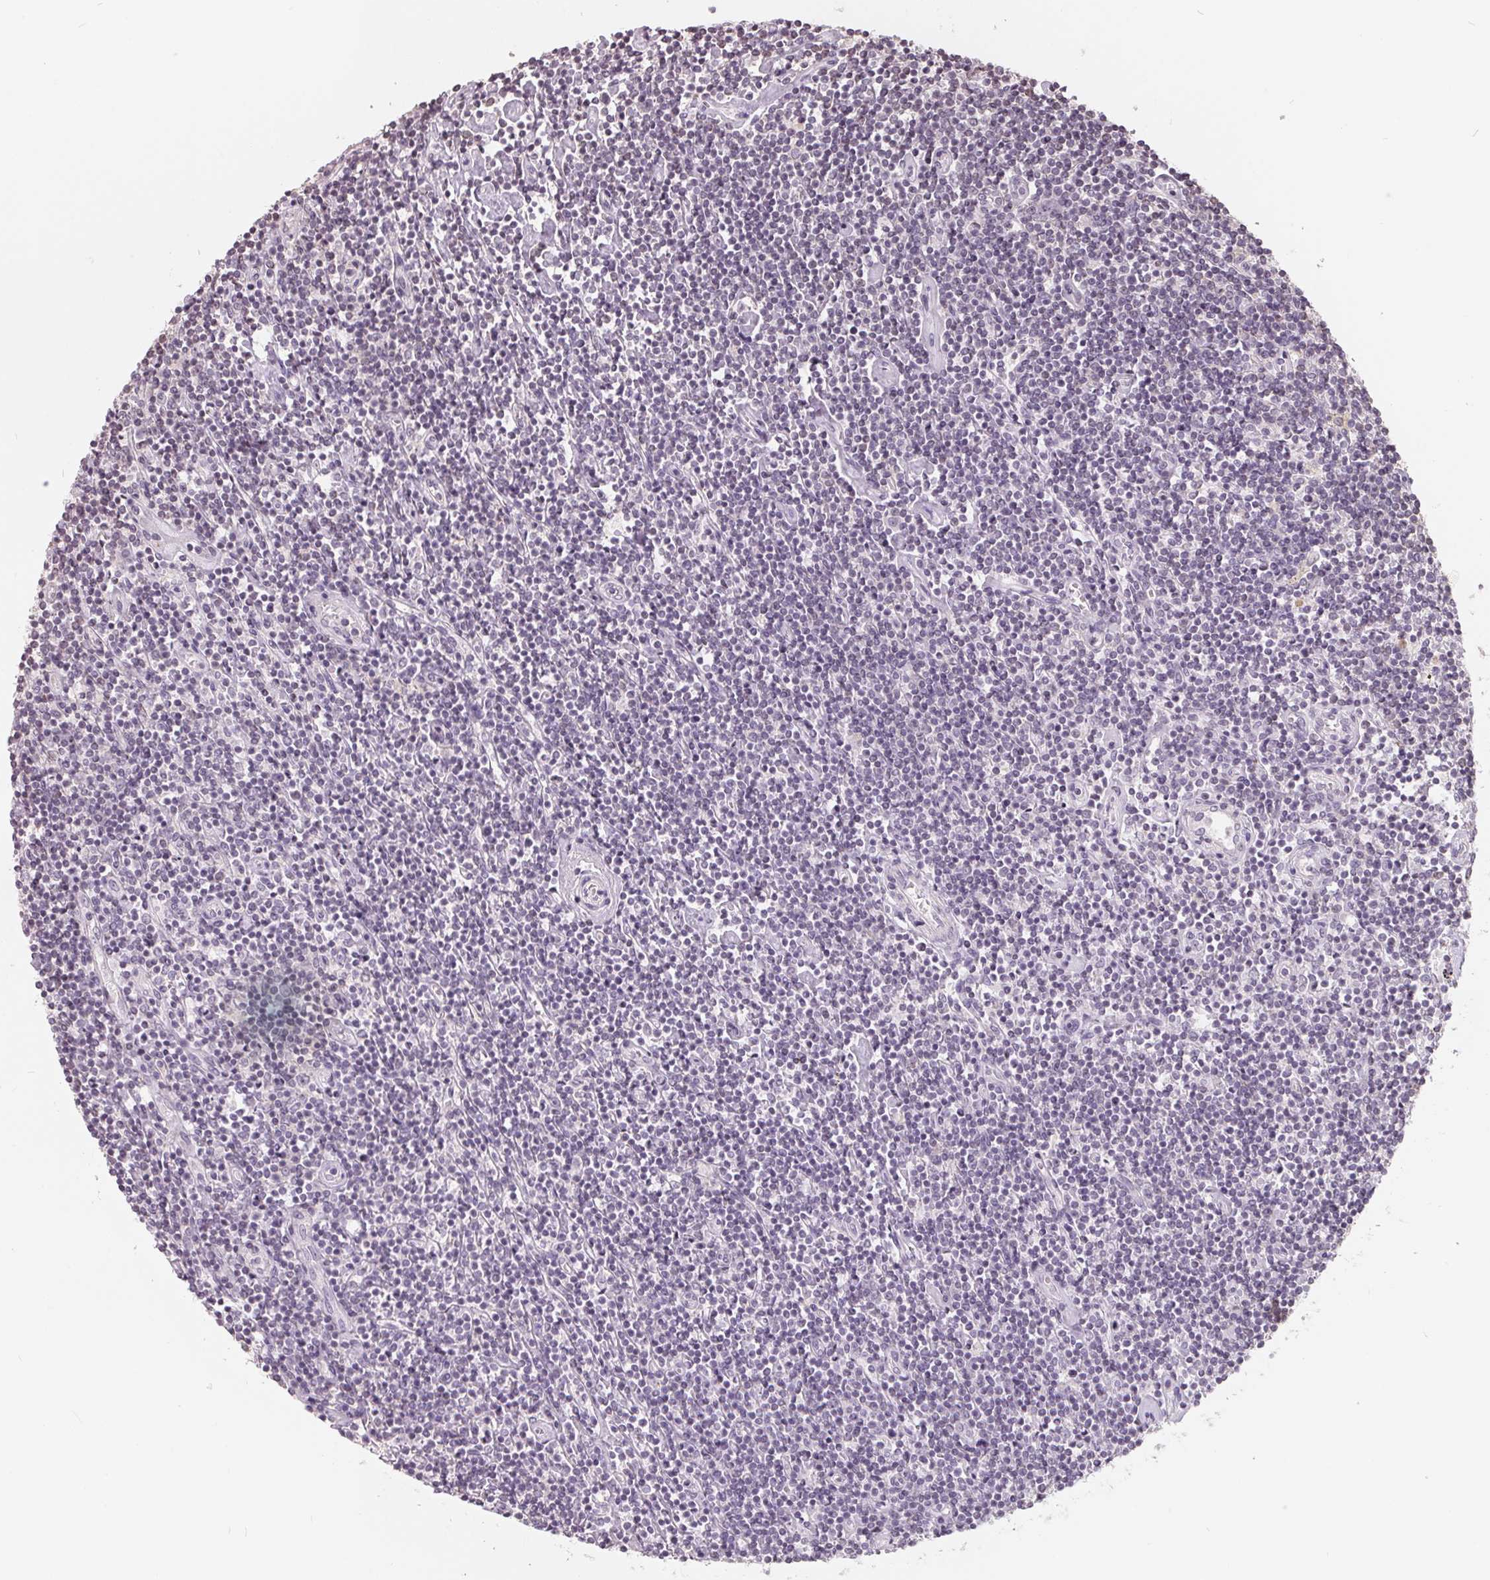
{"staining": {"intensity": "negative", "quantity": "none", "location": "none"}, "tissue": "lymphoma", "cell_type": "Tumor cells", "image_type": "cancer", "snomed": [{"axis": "morphology", "description": "Hodgkin's disease, NOS"}, {"axis": "topography", "description": "Lymph node"}], "caption": "This is a image of immunohistochemistry (IHC) staining of lymphoma, which shows no positivity in tumor cells.", "gene": "FTCD", "patient": {"sex": "male", "age": 40}}